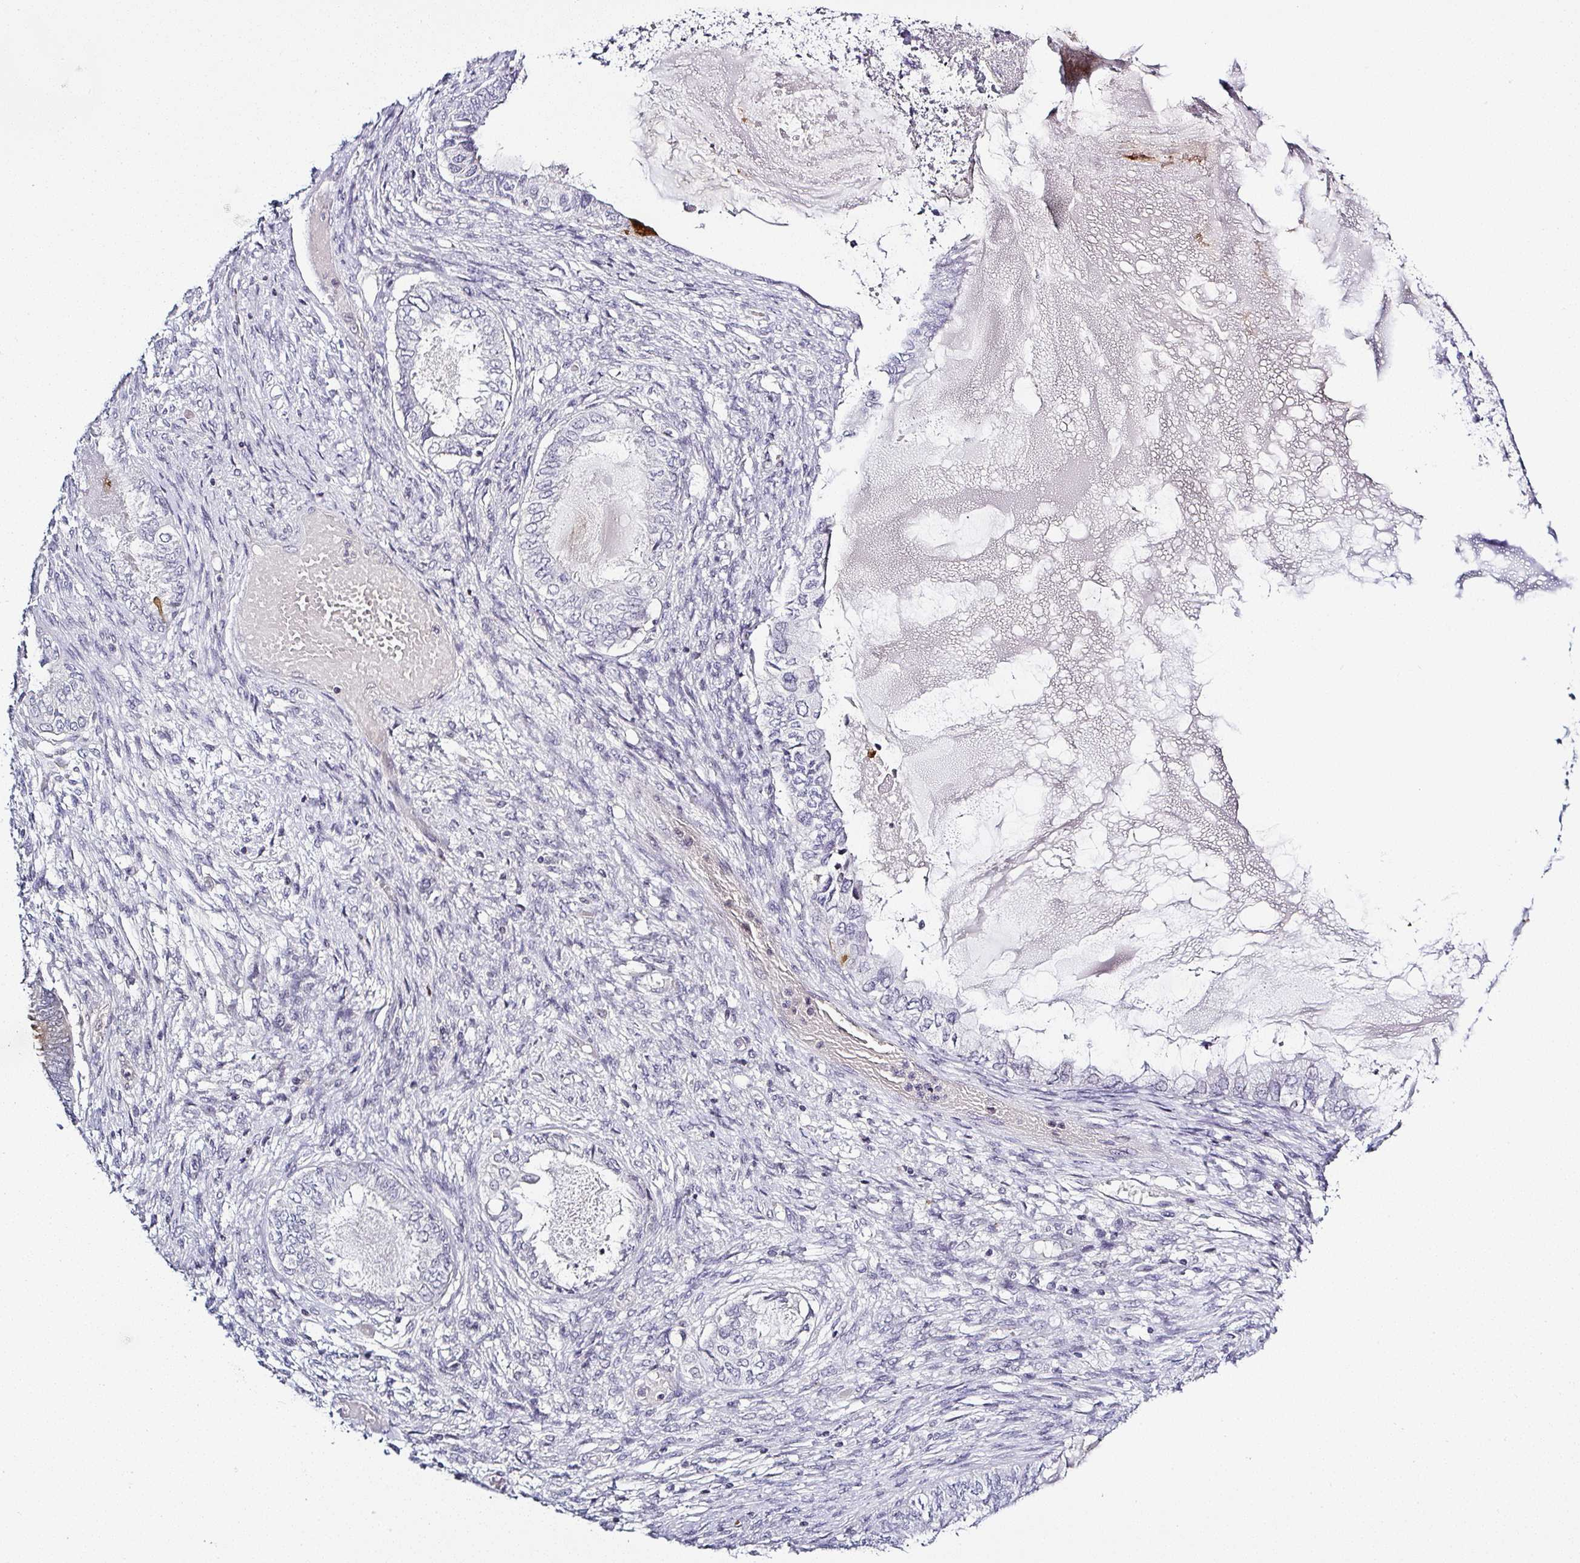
{"staining": {"intensity": "negative", "quantity": "none", "location": "none"}, "tissue": "ovarian cancer", "cell_type": "Tumor cells", "image_type": "cancer", "snomed": [{"axis": "morphology", "description": "Carcinoma, endometroid"}, {"axis": "topography", "description": "Ovary"}], "caption": "Photomicrograph shows no significant protein positivity in tumor cells of ovarian cancer (endometroid carcinoma).", "gene": "SERPINB3", "patient": {"sex": "female", "age": 70}}